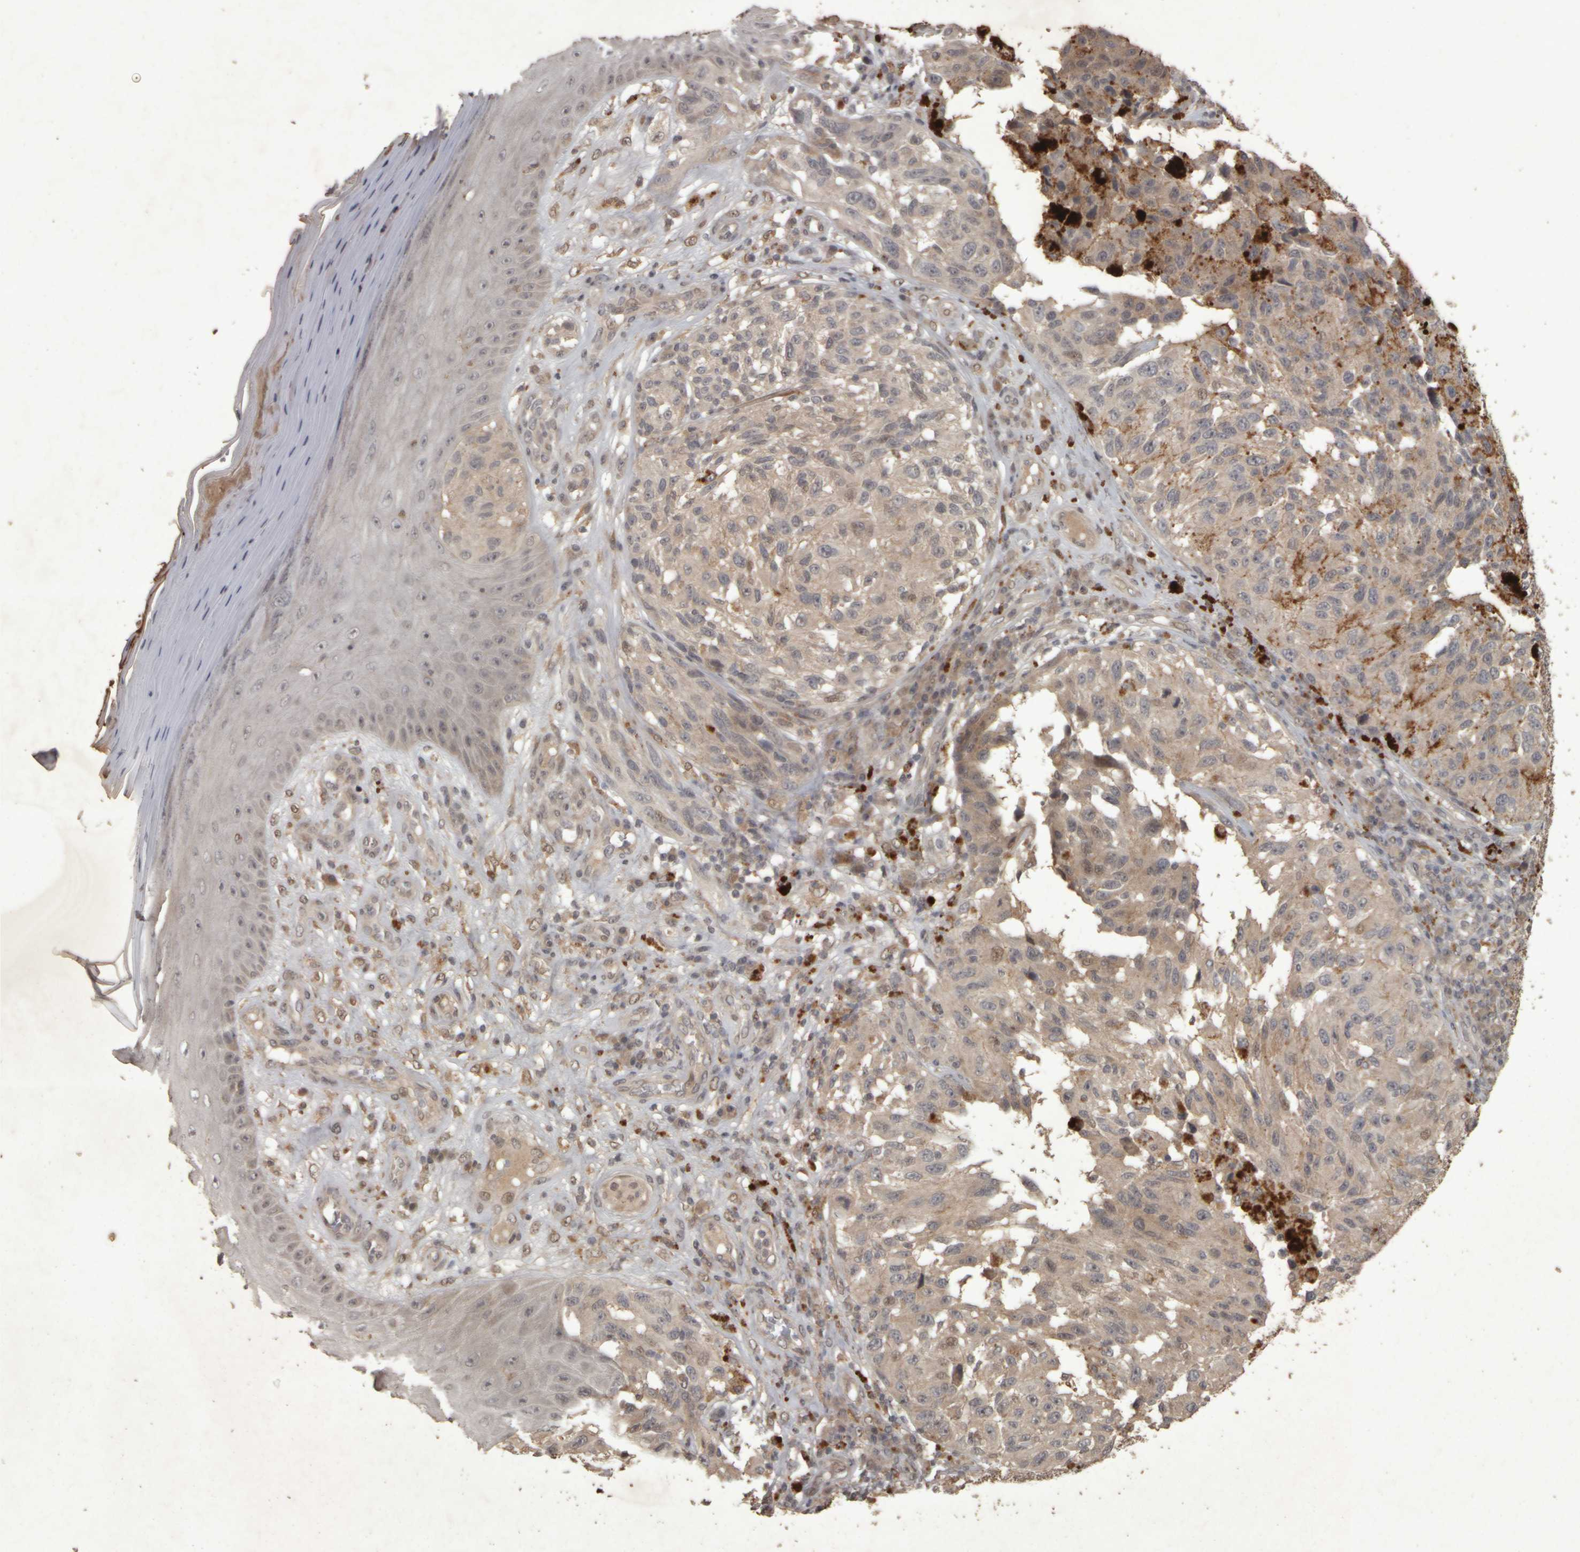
{"staining": {"intensity": "weak", "quantity": "<25%", "location": "cytoplasmic/membranous,nuclear"}, "tissue": "melanoma", "cell_type": "Tumor cells", "image_type": "cancer", "snomed": [{"axis": "morphology", "description": "Malignant melanoma, NOS"}, {"axis": "topography", "description": "Skin"}], "caption": "Immunohistochemistry (IHC) image of neoplastic tissue: human melanoma stained with DAB (3,3'-diaminobenzidine) displays no significant protein expression in tumor cells. (IHC, brightfield microscopy, high magnification).", "gene": "ACO1", "patient": {"sex": "female", "age": 73}}